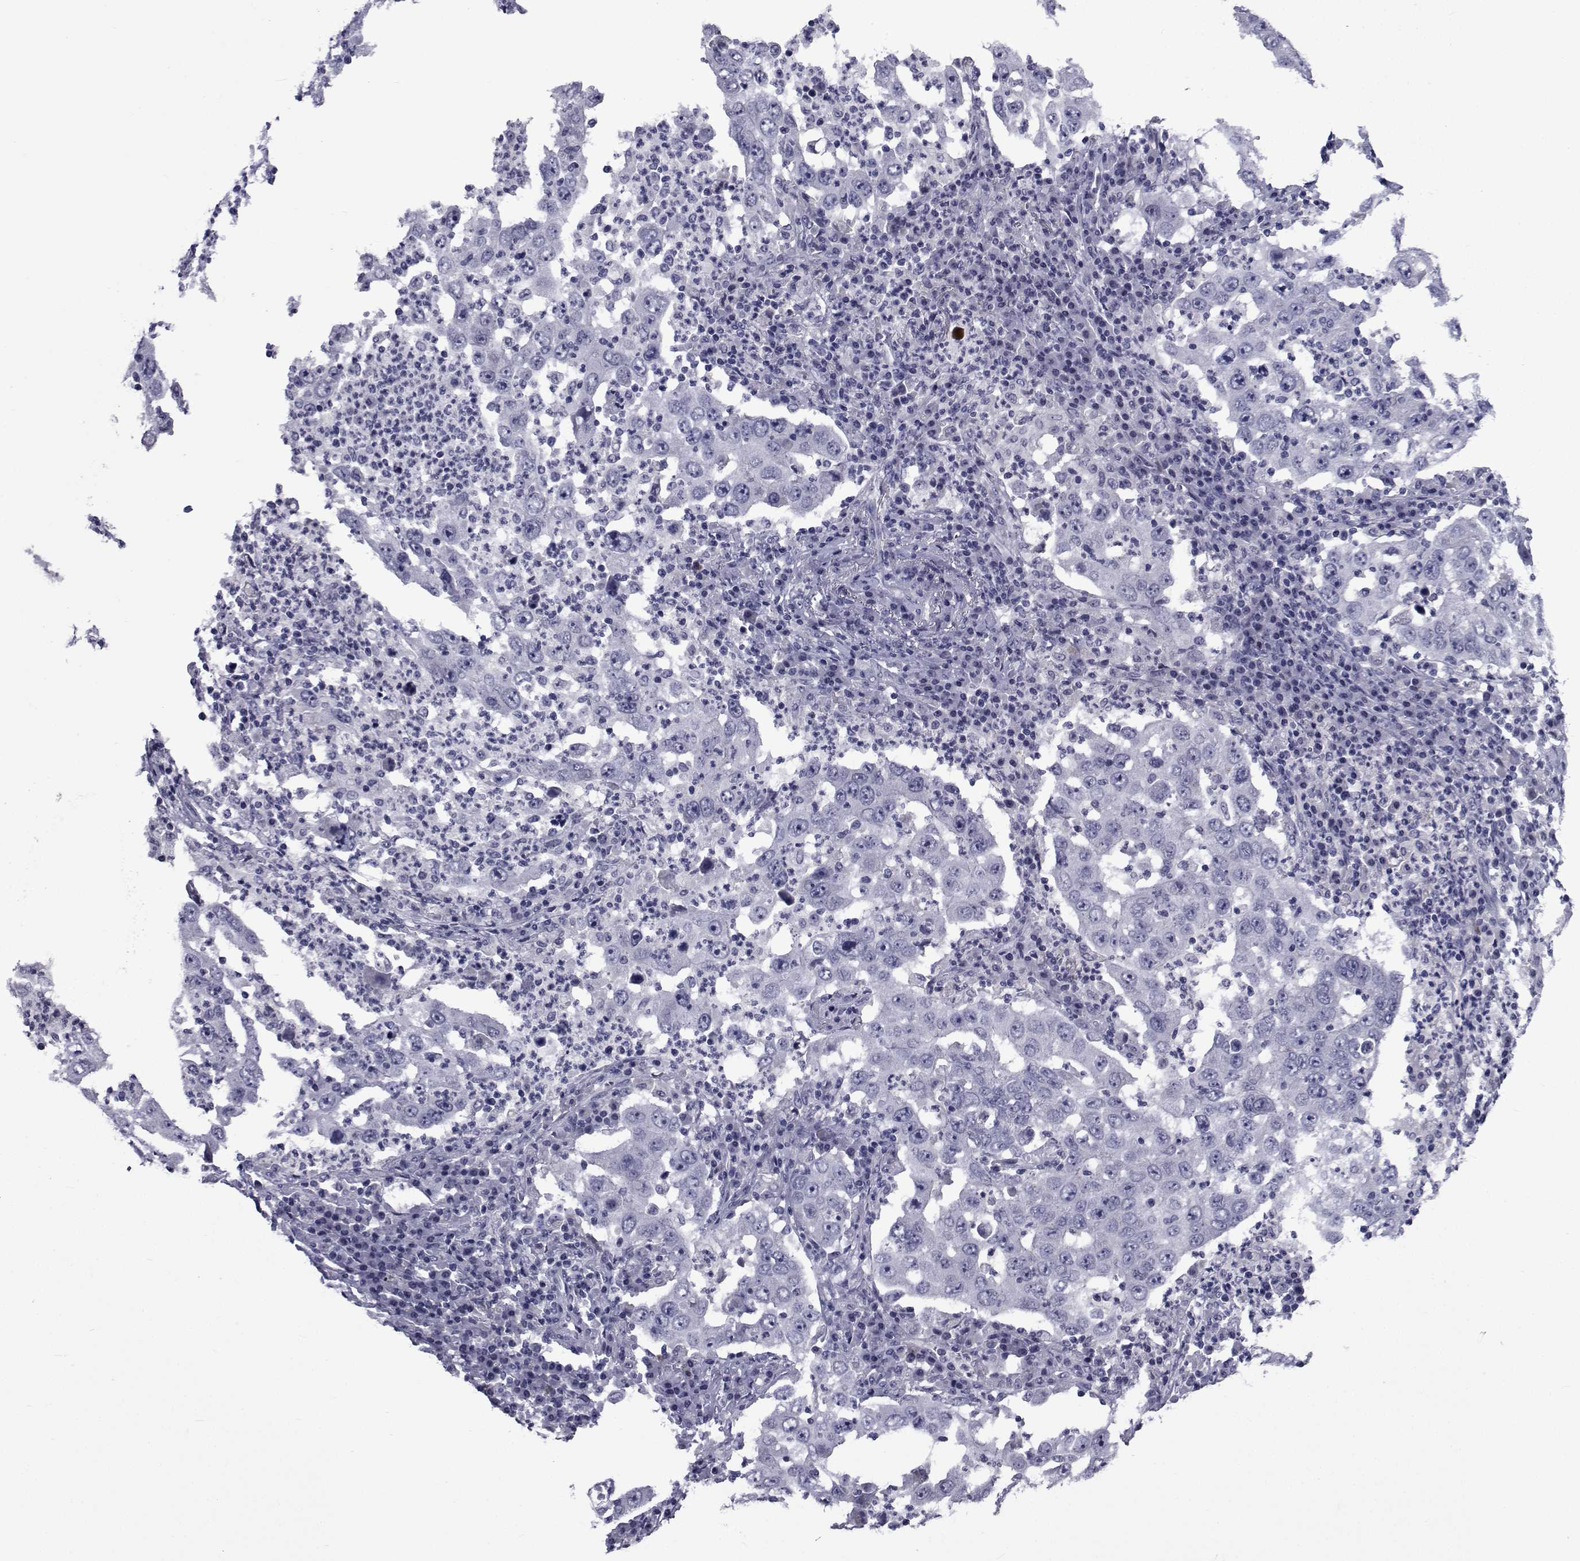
{"staining": {"intensity": "negative", "quantity": "none", "location": "none"}, "tissue": "lung cancer", "cell_type": "Tumor cells", "image_type": "cancer", "snomed": [{"axis": "morphology", "description": "Adenocarcinoma, NOS"}, {"axis": "topography", "description": "Lung"}], "caption": "An IHC image of lung cancer is shown. There is no staining in tumor cells of lung cancer.", "gene": "SEMA5B", "patient": {"sex": "male", "age": 73}}